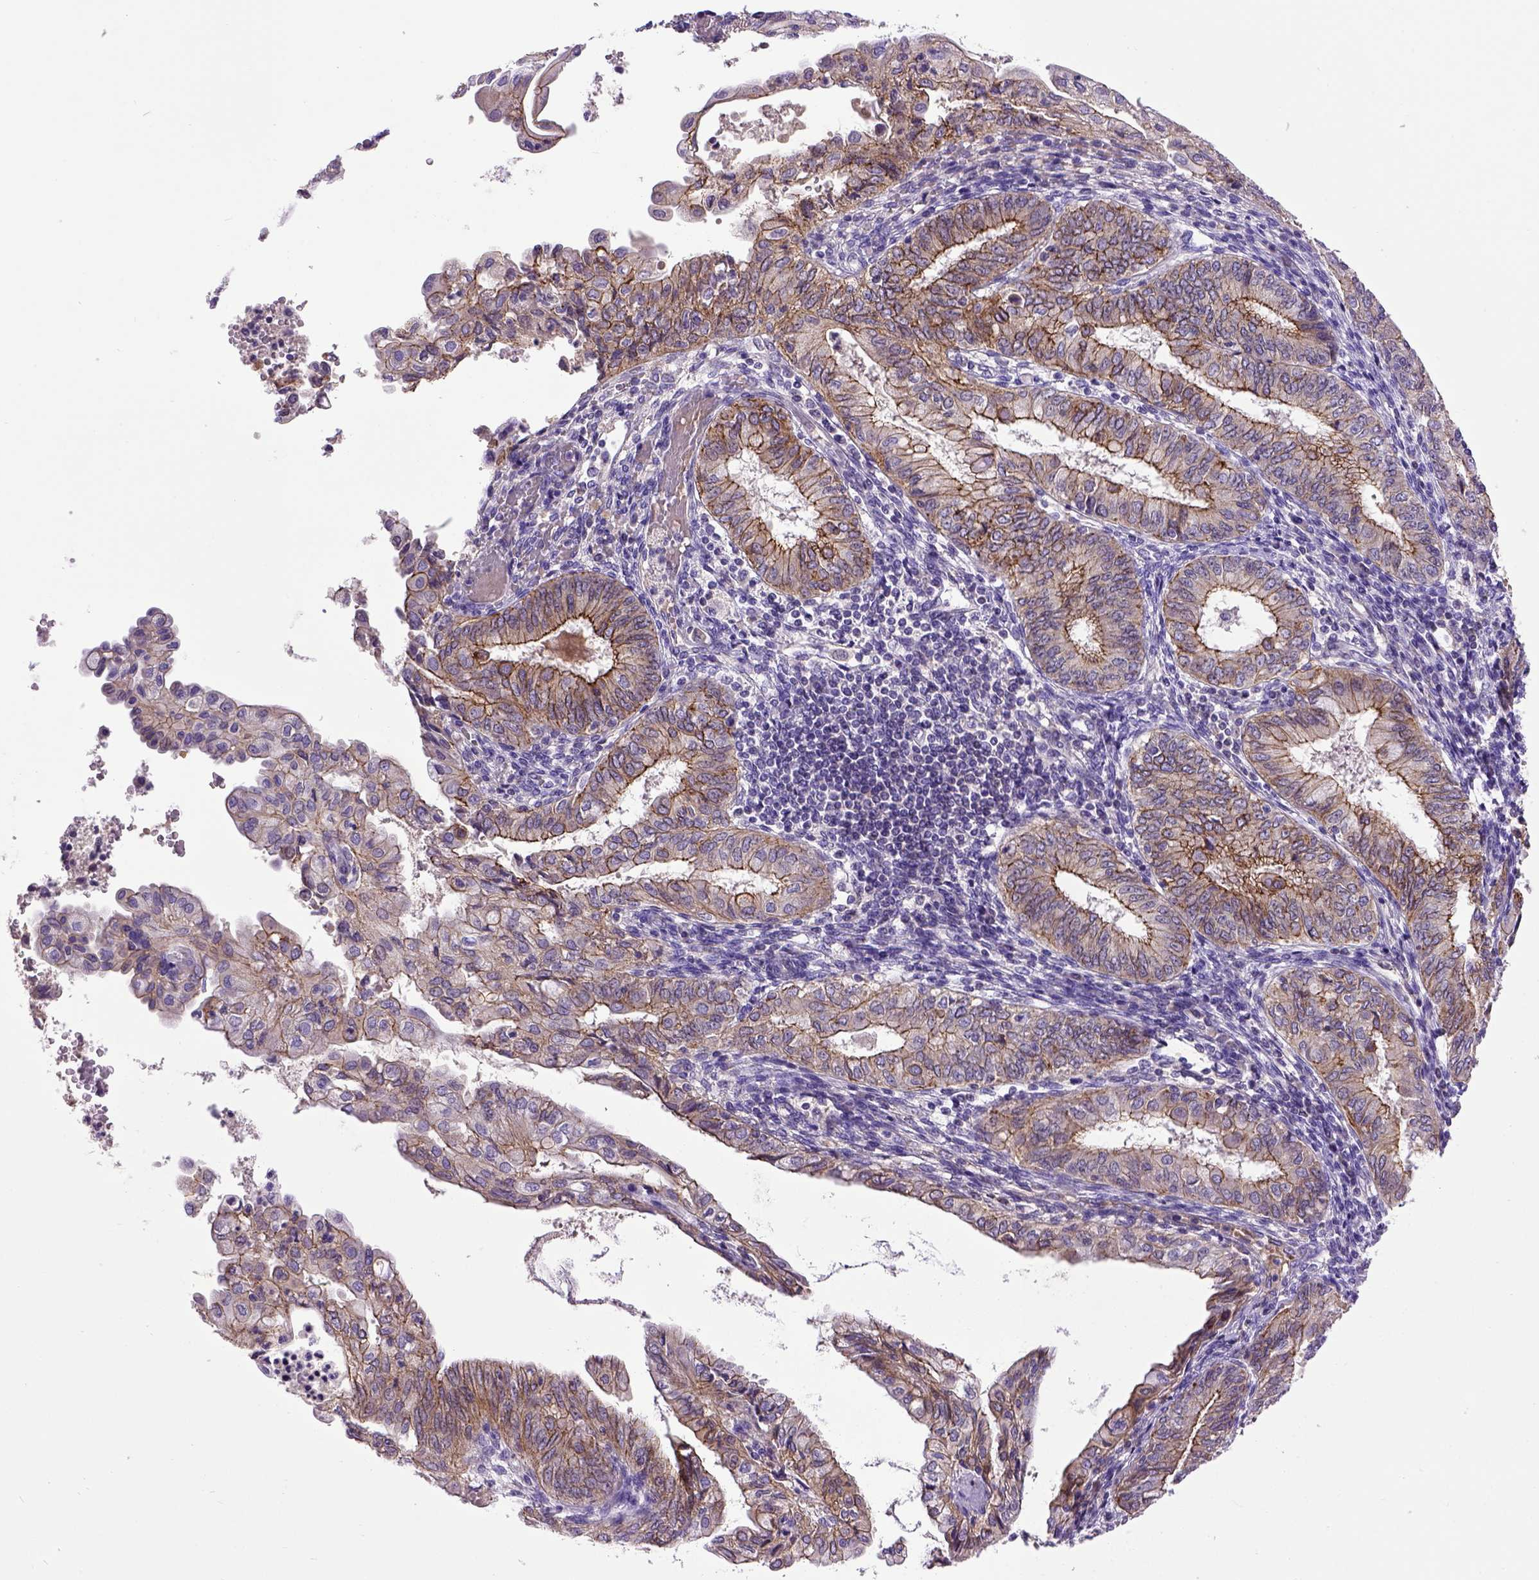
{"staining": {"intensity": "moderate", "quantity": ">75%", "location": "cytoplasmic/membranous"}, "tissue": "endometrial cancer", "cell_type": "Tumor cells", "image_type": "cancer", "snomed": [{"axis": "morphology", "description": "Adenocarcinoma, NOS"}, {"axis": "topography", "description": "Endometrium"}], "caption": "Human endometrial cancer stained with a protein marker exhibits moderate staining in tumor cells.", "gene": "CDH1", "patient": {"sex": "female", "age": 68}}